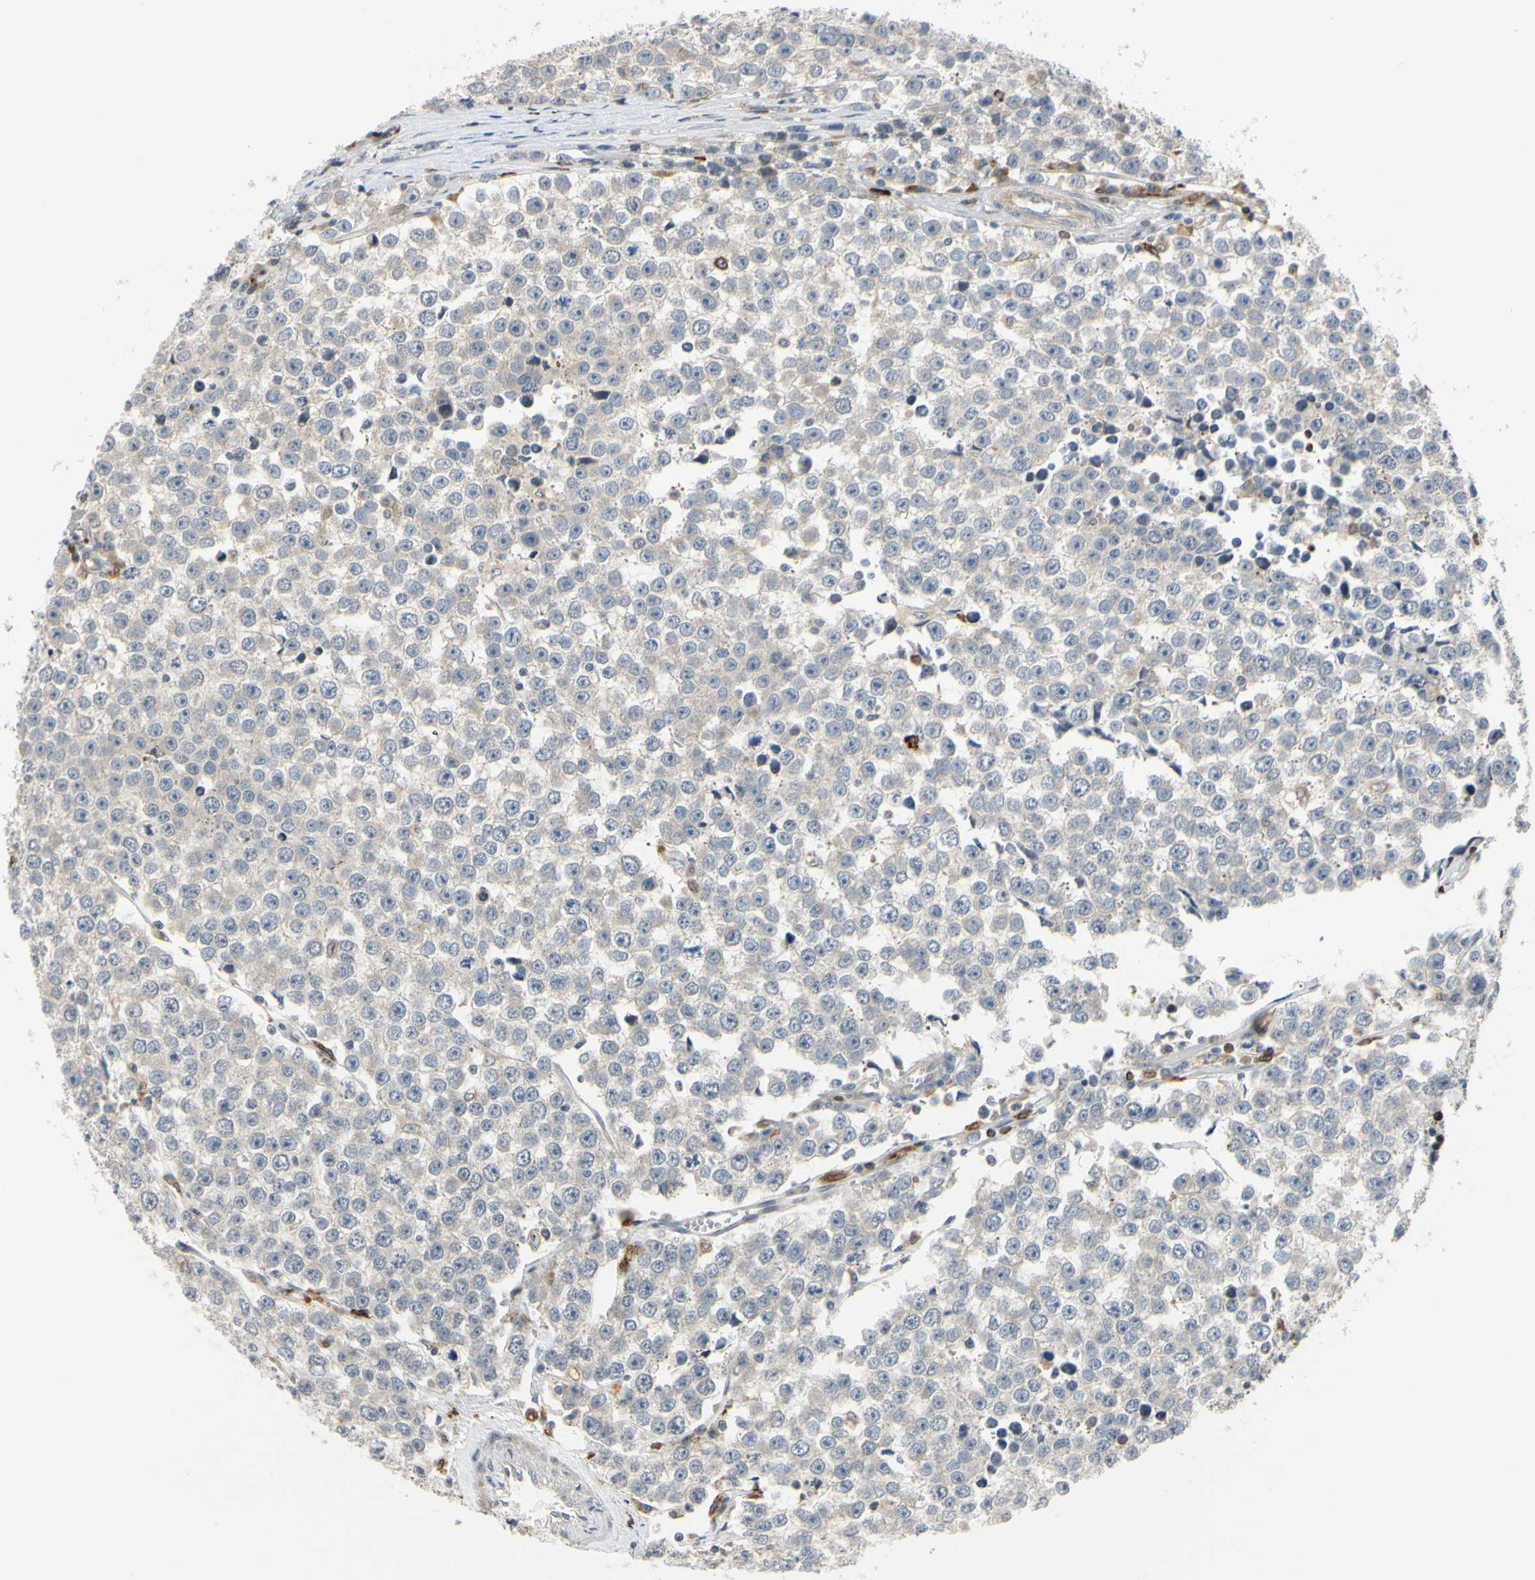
{"staining": {"intensity": "negative", "quantity": "none", "location": "none"}, "tissue": "testis cancer", "cell_type": "Tumor cells", "image_type": "cancer", "snomed": [{"axis": "morphology", "description": "Seminoma, NOS"}, {"axis": "morphology", "description": "Carcinoma, Embryonal, NOS"}, {"axis": "topography", "description": "Testis"}], "caption": "Testis cancer (seminoma) was stained to show a protein in brown. There is no significant expression in tumor cells. The staining was performed using DAB (3,3'-diaminobenzidine) to visualize the protein expression in brown, while the nuclei were stained in blue with hematoxylin (Magnification: 20x).", "gene": "PLXNA2", "patient": {"sex": "male", "age": 52}}